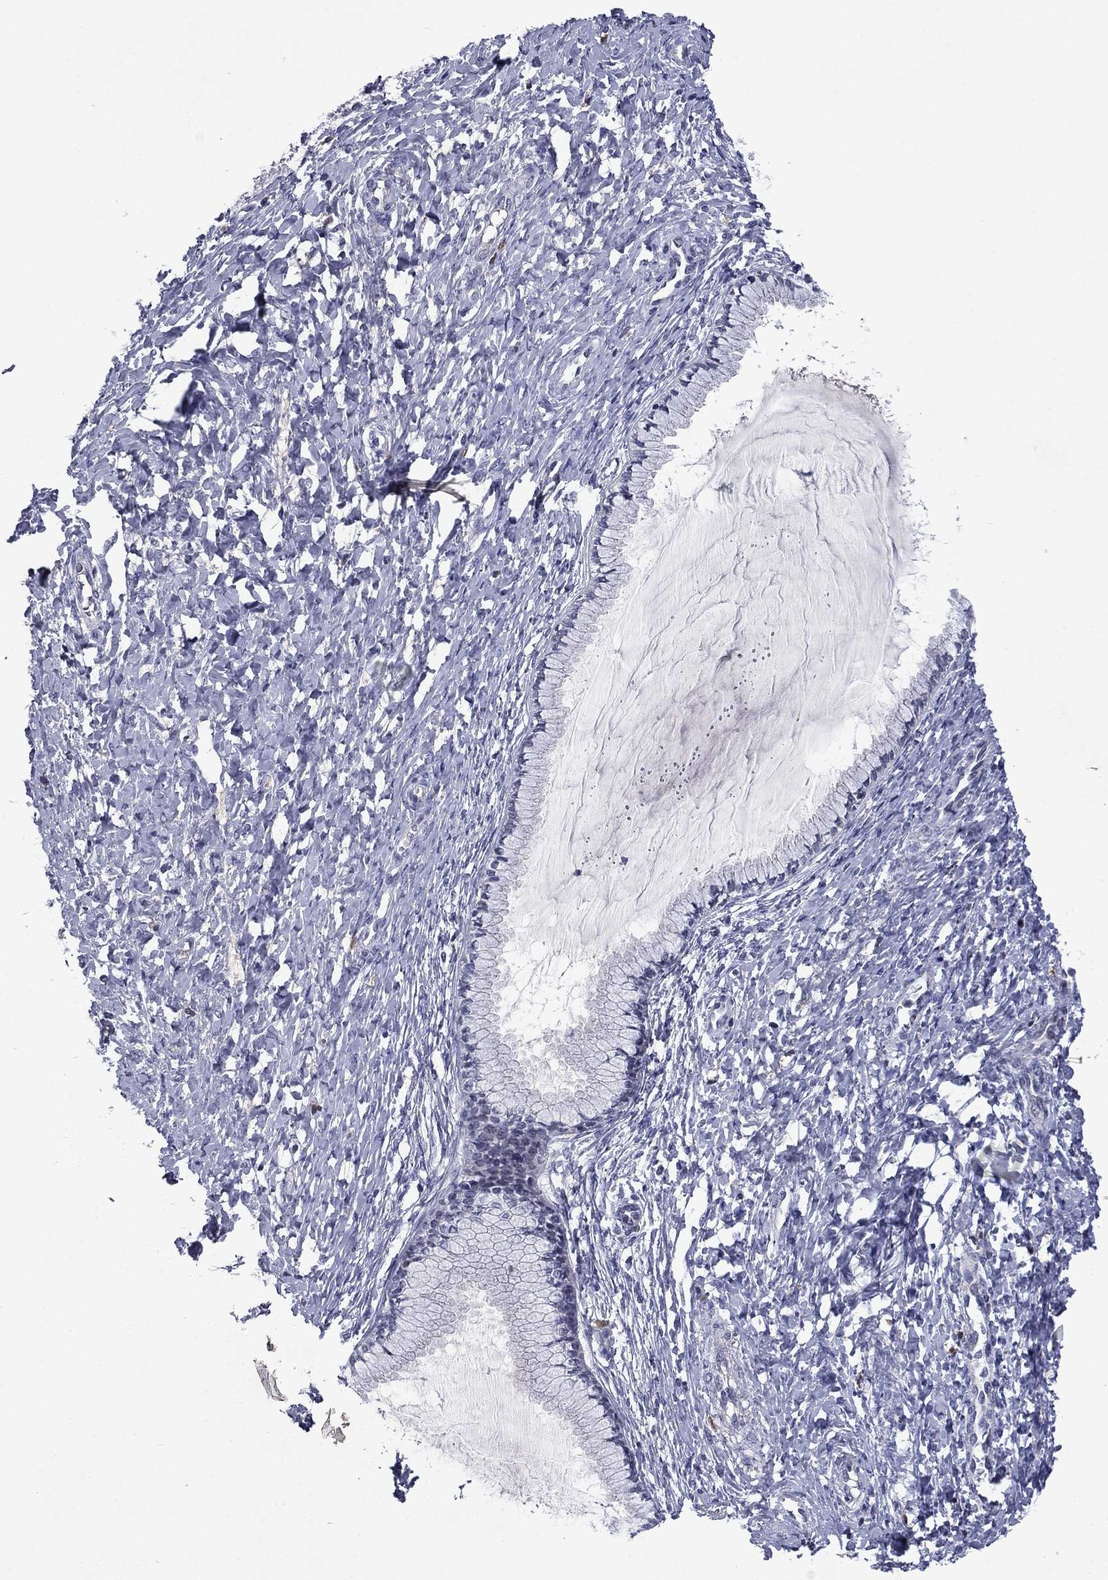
{"staining": {"intensity": "negative", "quantity": "none", "location": "none"}, "tissue": "cervix", "cell_type": "Glandular cells", "image_type": "normal", "snomed": [{"axis": "morphology", "description": "Normal tissue, NOS"}, {"axis": "topography", "description": "Cervix"}], "caption": "This is a photomicrograph of immunohistochemistry staining of normal cervix, which shows no expression in glandular cells. Nuclei are stained in blue.", "gene": "ECM1", "patient": {"sex": "female", "age": 37}}